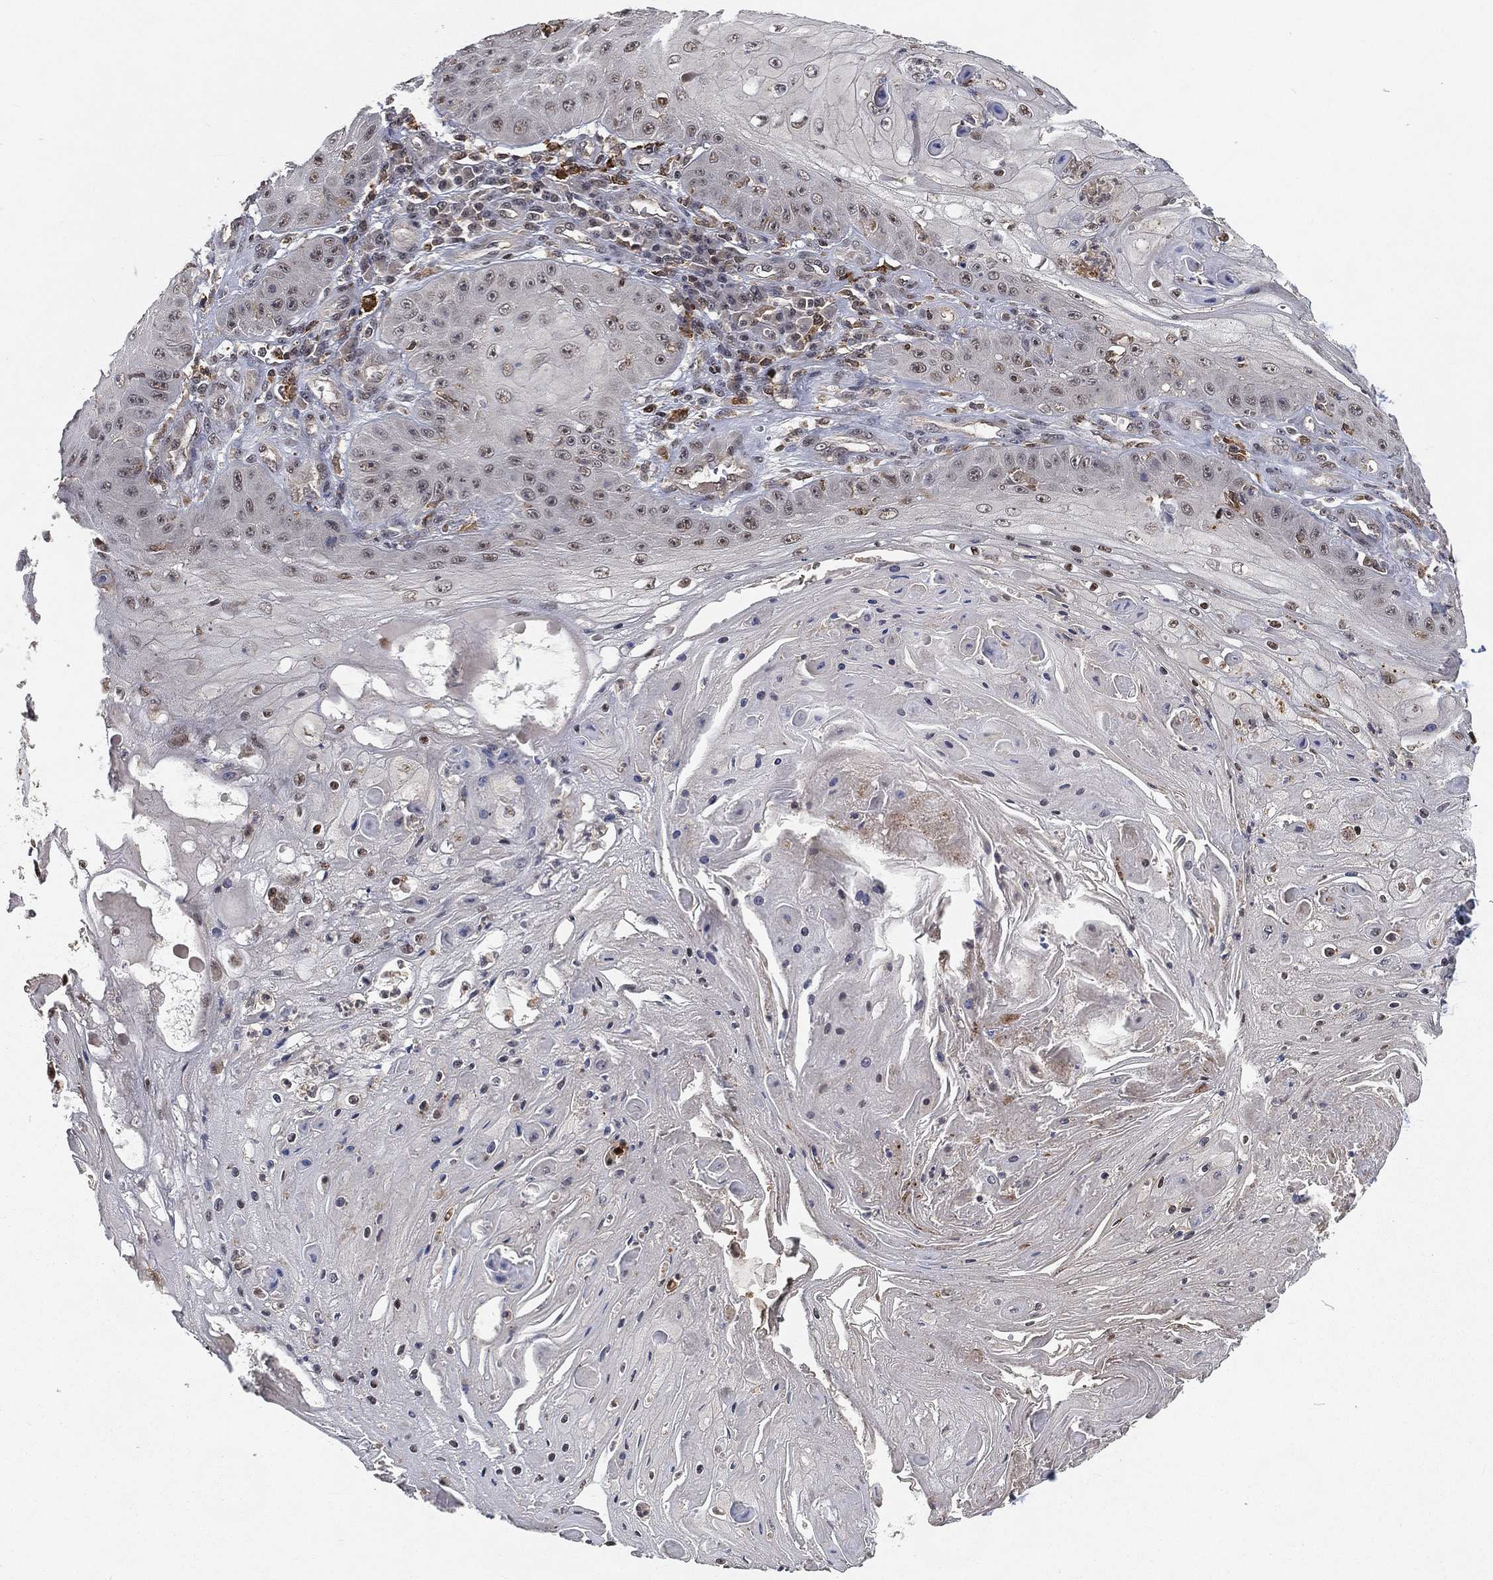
{"staining": {"intensity": "negative", "quantity": "none", "location": "none"}, "tissue": "skin cancer", "cell_type": "Tumor cells", "image_type": "cancer", "snomed": [{"axis": "morphology", "description": "Squamous cell carcinoma, NOS"}, {"axis": "topography", "description": "Skin"}], "caption": "Micrograph shows no protein positivity in tumor cells of skin cancer (squamous cell carcinoma) tissue.", "gene": "WDR26", "patient": {"sex": "male", "age": 70}}